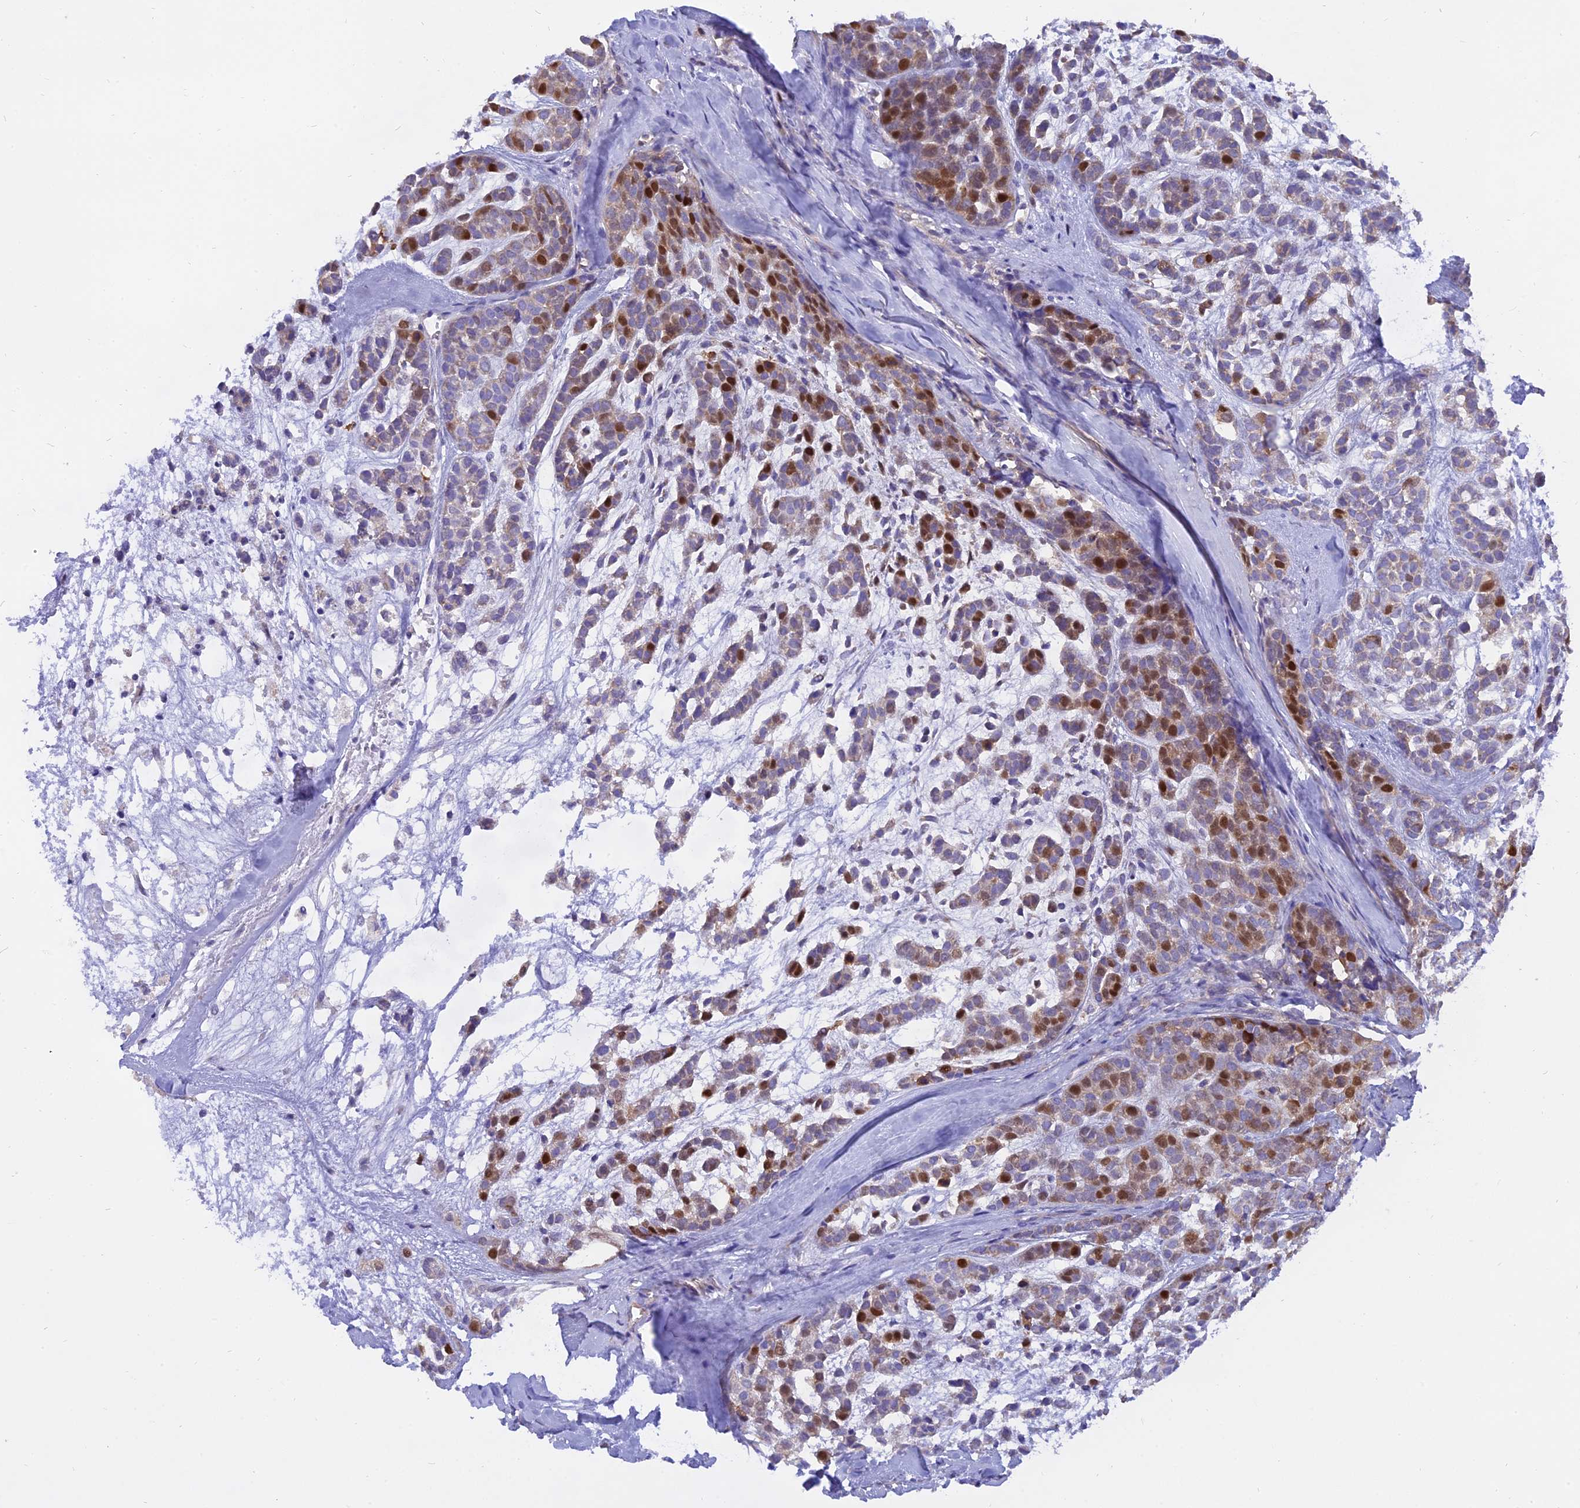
{"staining": {"intensity": "strong", "quantity": "<25%", "location": "nuclear"}, "tissue": "head and neck cancer", "cell_type": "Tumor cells", "image_type": "cancer", "snomed": [{"axis": "morphology", "description": "Adenocarcinoma, NOS"}, {"axis": "morphology", "description": "Adenoma, NOS"}, {"axis": "topography", "description": "Head-Neck"}], "caption": "Protein expression analysis of human head and neck cancer reveals strong nuclear expression in approximately <25% of tumor cells.", "gene": "CENPV", "patient": {"sex": "female", "age": 55}}